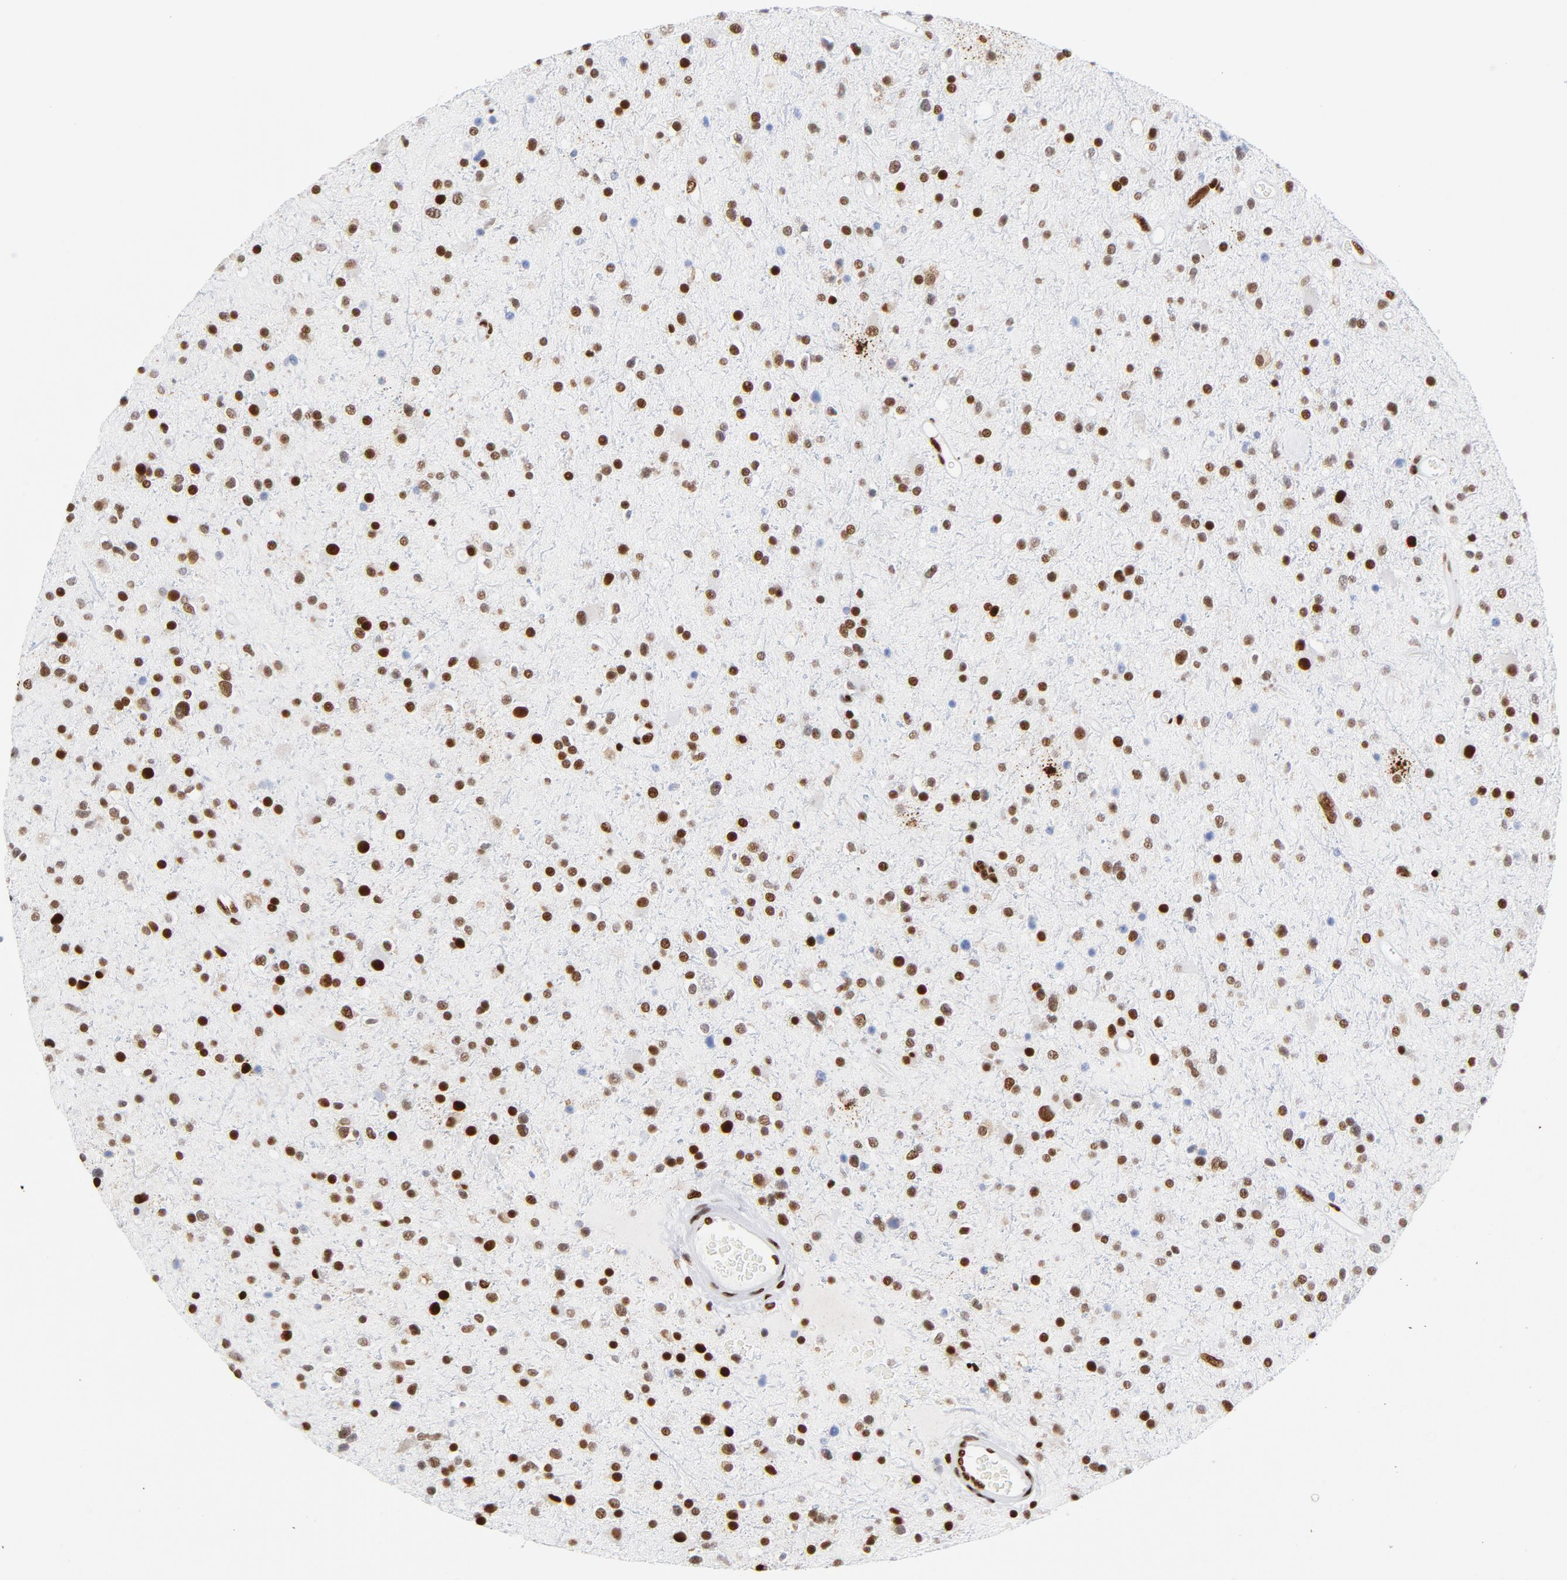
{"staining": {"intensity": "strong", "quantity": ">75%", "location": "nuclear"}, "tissue": "glioma", "cell_type": "Tumor cells", "image_type": "cancer", "snomed": [{"axis": "morphology", "description": "Glioma, malignant, High grade"}, {"axis": "topography", "description": "Brain"}], "caption": "Protein positivity by immunohistochemistry demonstrates strong nuclear staining in approximately >75% of tumor cells in glioma. (brown staining indicates protein expression, while blue staining denotes nuclei).", "gene": "XRCC5", "patient": {"sex": "male", "age": 33}}